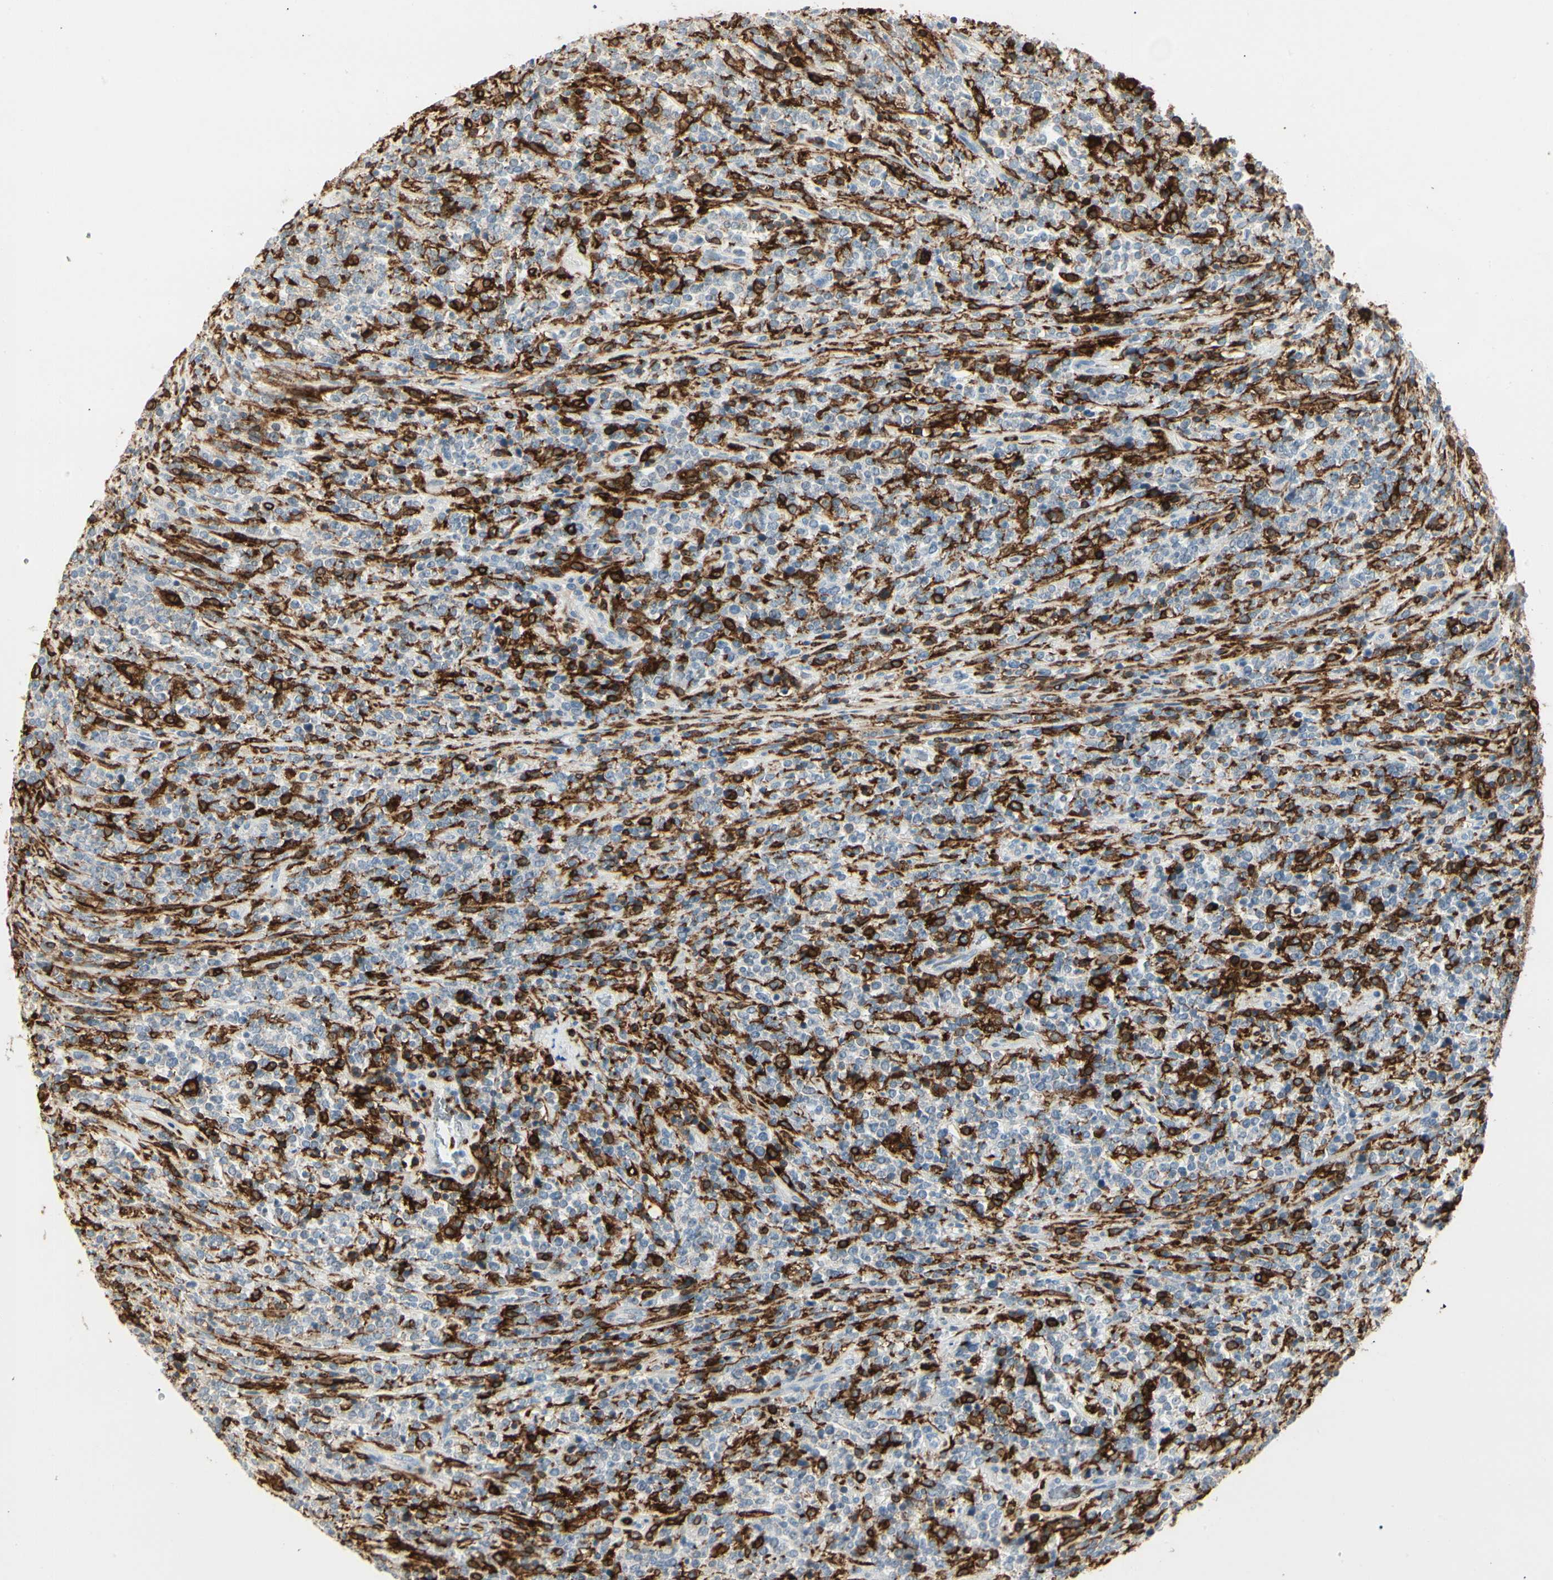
{"staining": {"intensity": "negative", "quantity": "none", "location": "none"}, "tissue": "lymphoma", "cell_type": "Tumor cells", "image_type": "cancer", "snomed": [{"axis": "morphology", "description": "Malignant lymphoma, non-Hodgkin's type, High grade"}, {"axis": "topography", "description": "Soft tissue"}], "caption": "Immunohistochemistry photomicrograph of malignant lymphoma, non-Hodgkin's type (high-grade) stained for a protein (brown), which shows no staining in tumor cells.", "gene": "ITGB2", "patient": {"sex": "male", "age": 18}}